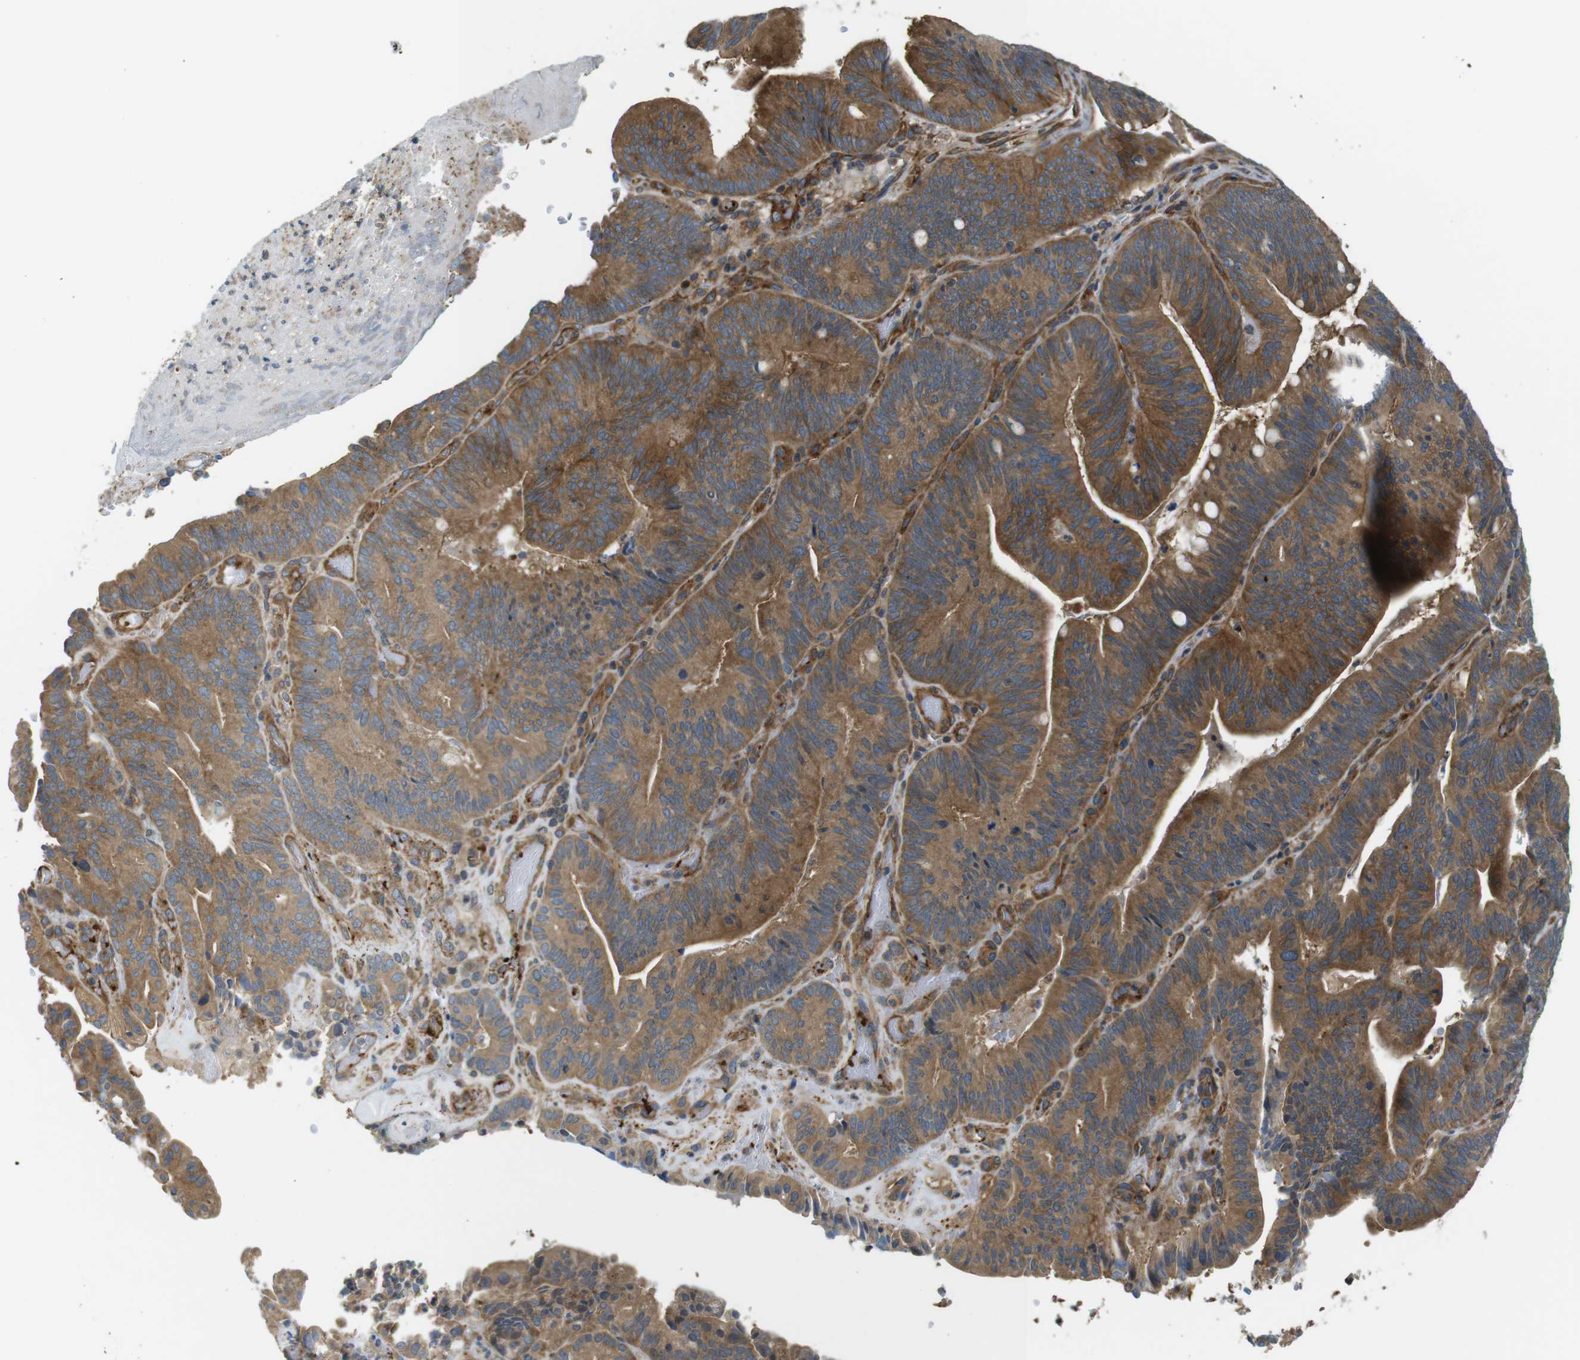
{"staining": {"intensity": "moderate", "quantity": ">75%", "location": "cytoplasmic/membranous"}, "tissue": "pancreatic cancer", "cell_type": "Tumor cells", "image_type": "cancer", "snomed": [{"axis": "morphology", "description": "Adenocarcinoma, NOS"}, {"axis": "topography", "description": "Pancreas"}], "caption": "Pancreatic cancer tissue demonstrates moderate cytoplasmic/membranous staining in about >75% of tumor cells, visualized by immunohistochemistry. The staining is performed using DAB (3,3'-diaminobenzidine) brown chromogen to label protein expression. The nuclei are counter-stained blue using hematoxylin.", "gene": "TSC1", "patient": {"sex": "male", "age": 82}}